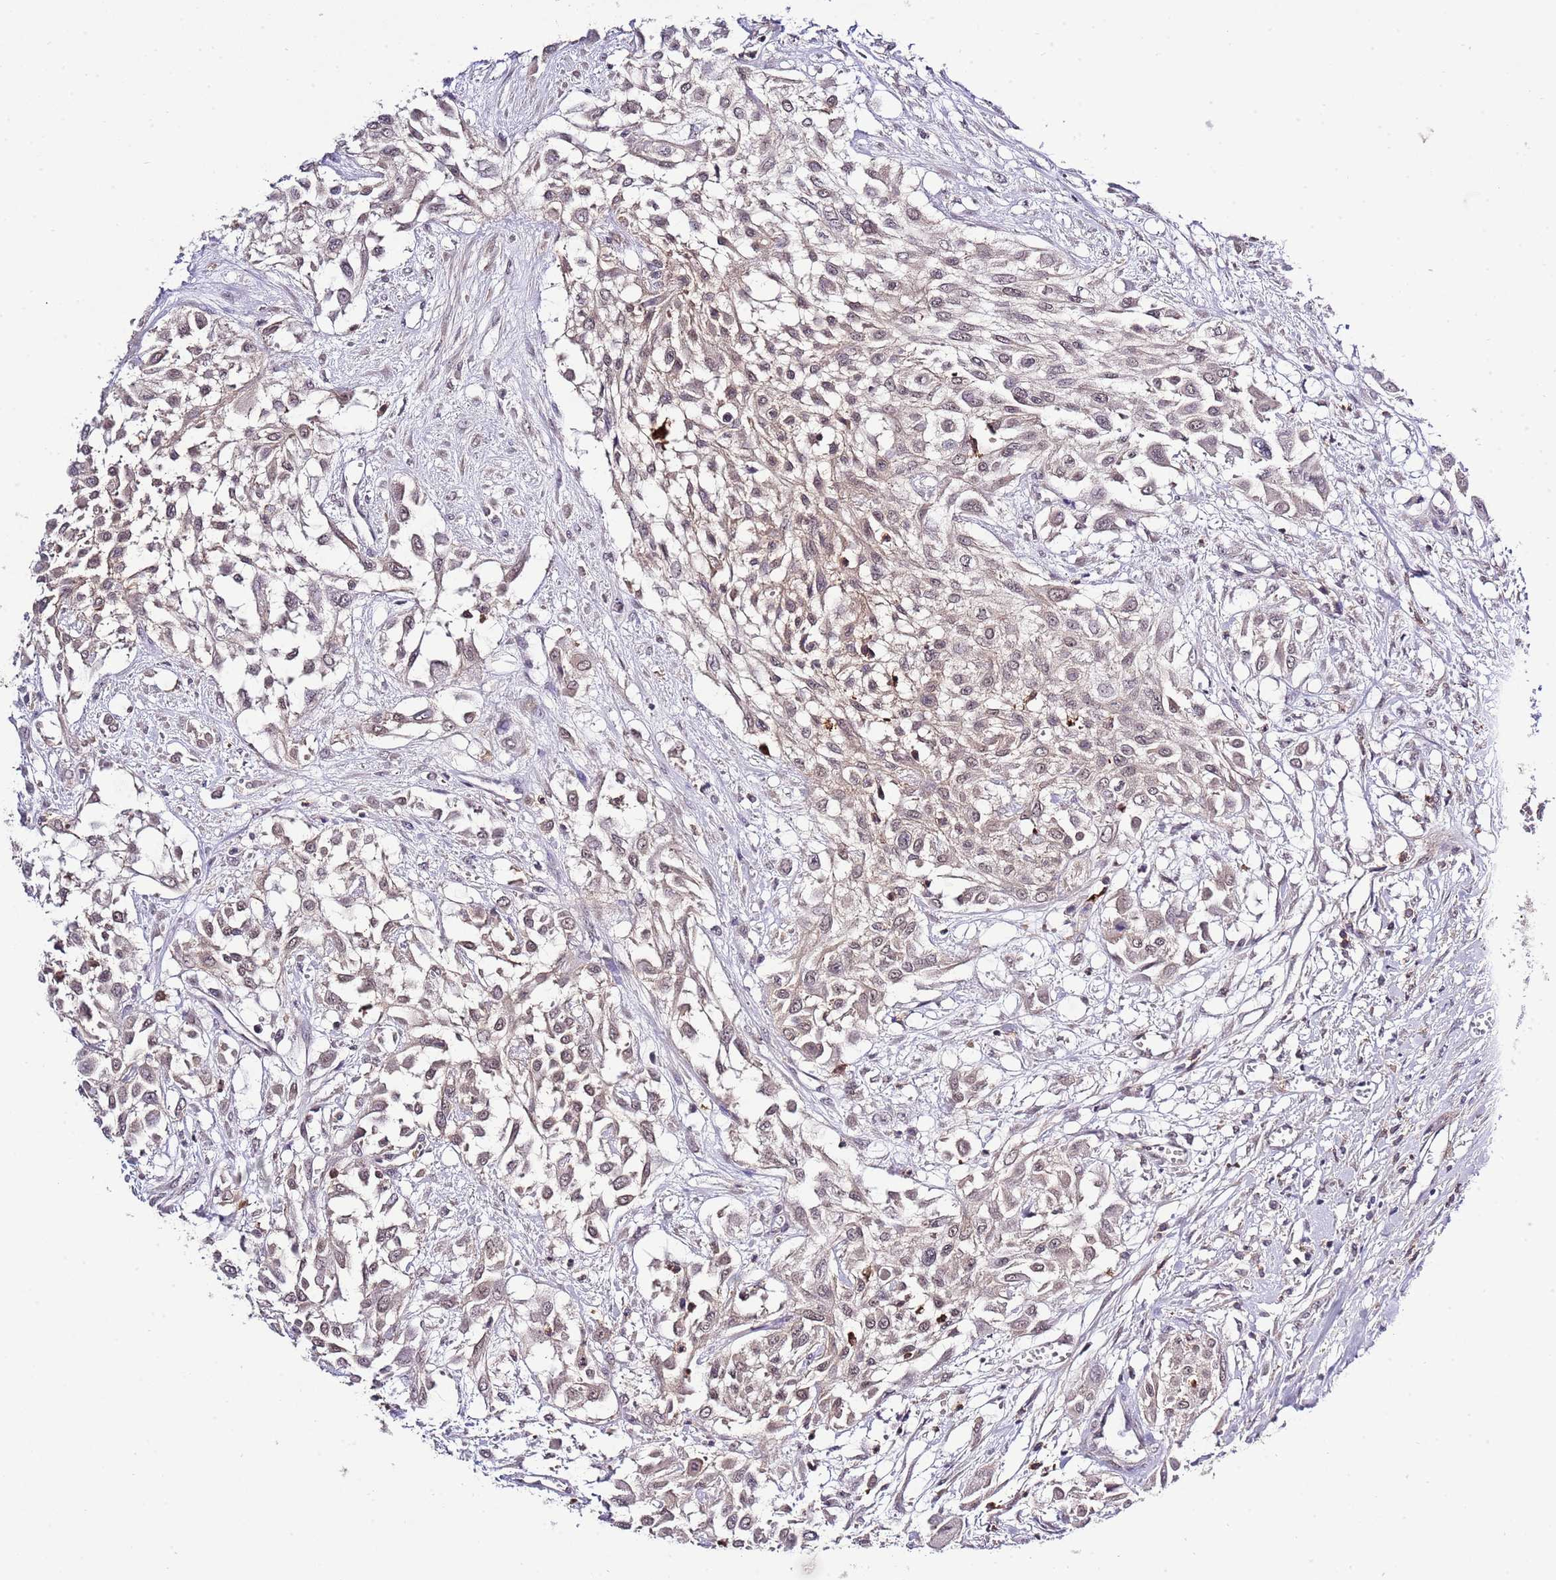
{"staining": {"intensity": "weak", "quantity": ">75%", "location": "cytoplasmic/membranous"}, "tissue": "urothelial cancer", "cell_type": "Tumor cells", "image_type": "cancer", "snomed": [{"axis": "morphology", "description": "Urothelial carcinoma, High grade"}, {"axis": "topography", "description": "Urinary bladder"}], "caption": "This is a micrograph of IHC staining of urothelial carcinoma (high-grade), which shows weak positivity in the cytoplasmic/membranous of tumor cells.", "gene": "EFHD1", "patient": {"sex": "male", "age": 57}}